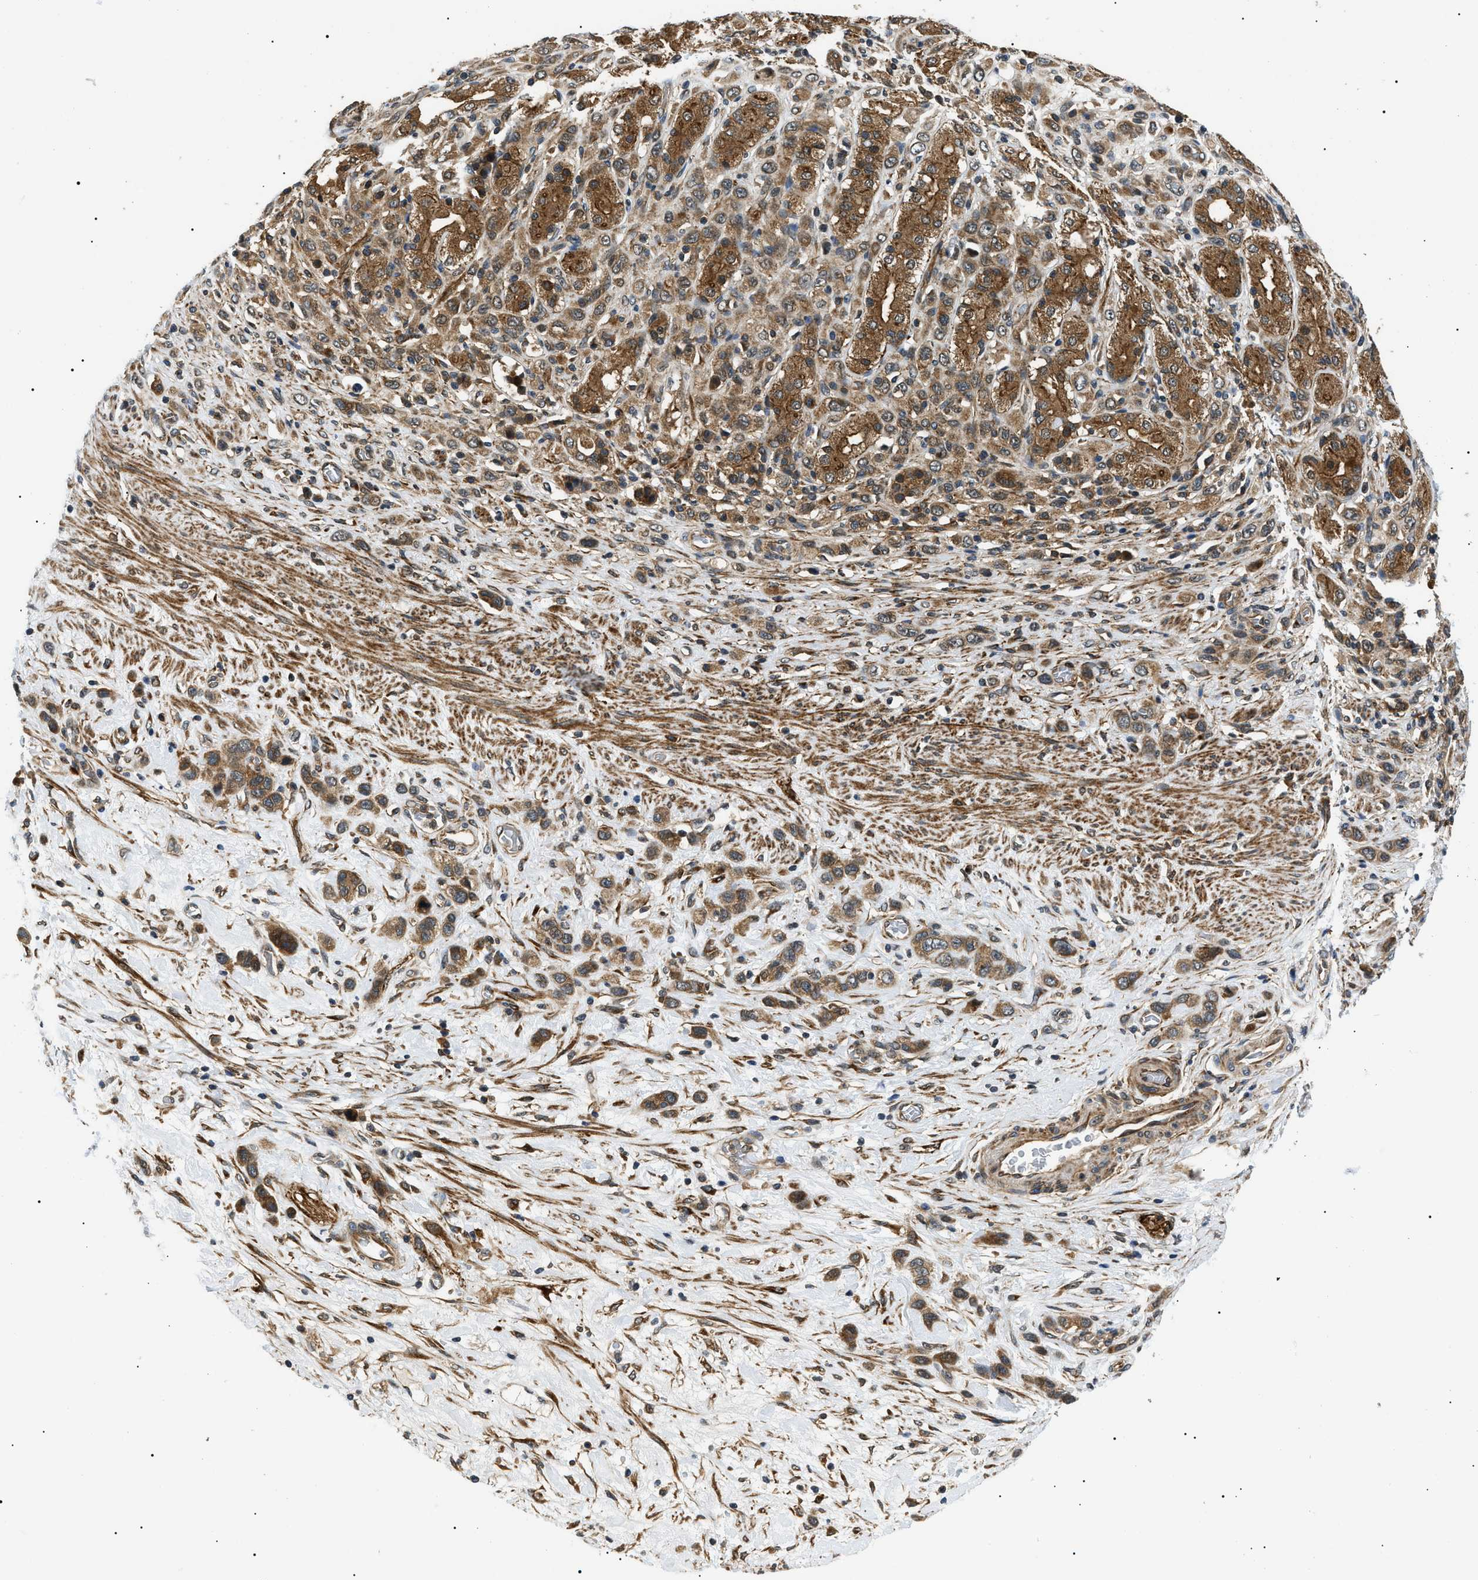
{"staining": {"intensity": "moderate", "quantity": ">75%", "location": "cytoplasmic/membranous"}, "tissue": "stomach cancer", "cell_type": "Tumor cells", "image_type": "cancer", "snomed": [{"axis": "morphology", "description": "Adenocarcinoma, NOS"}, {"axis": "morphology", "description": "Adenocarcinoma, High grade"}, {"axis": "topography", "description": "Stomach, upper"}, {"axis": "topography", "description": "Stomach, lower"}], "caption": "Stomach cancer tissue reveals moderate cytoplasmic/membranous positivity in about >75% of tumor cells", "gene": "ATP6AP1", "patient": {"sex": "female", "age": 65}}